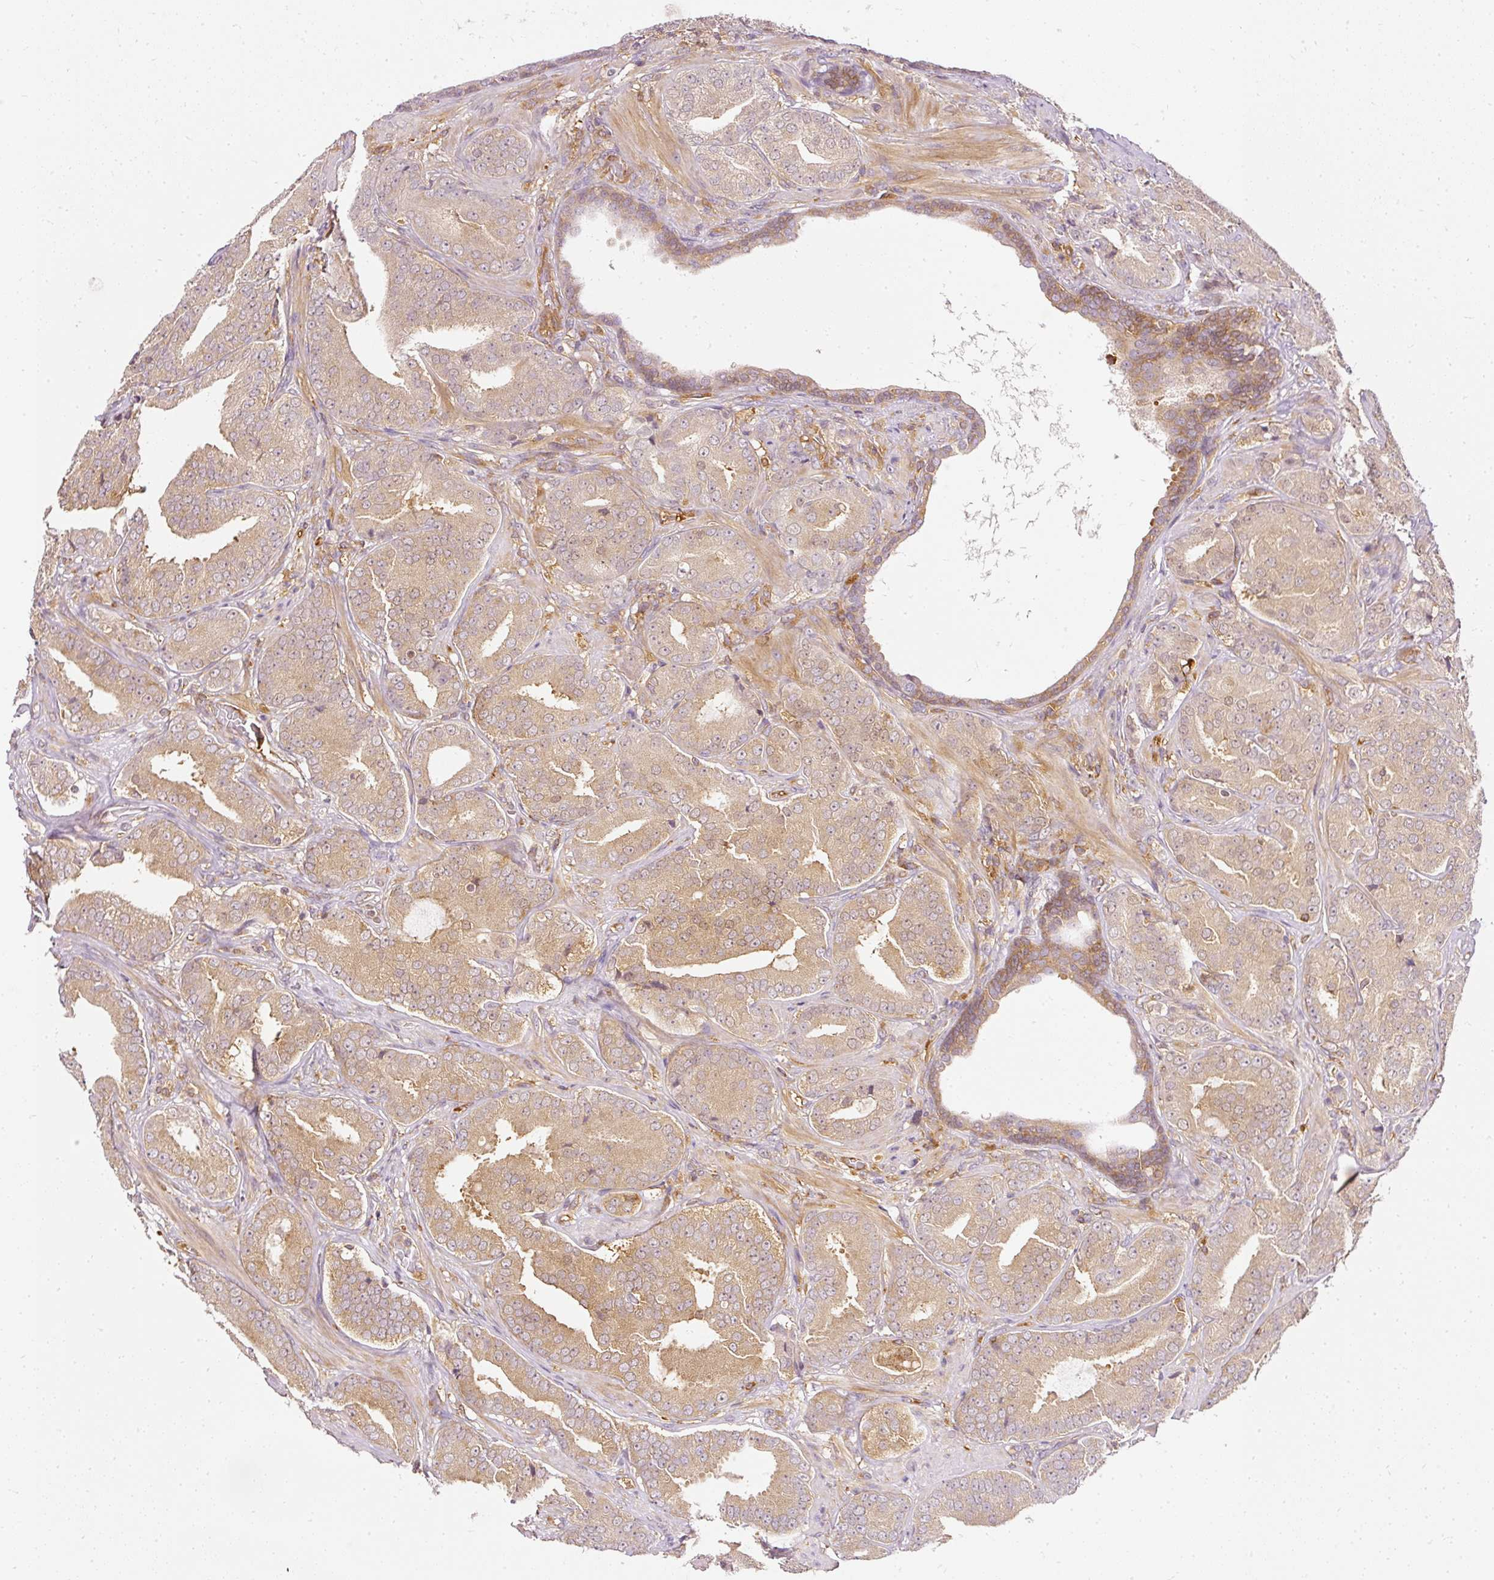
{"staining": {"intensity": "weak", "quantity": "25%-75%", "location": "cytoplasmic/membranous"}, "tissue": "prostate cancer", "cell_type": "Tumor cells", "image_type": "cancer", "snomed": [{"axis": "morphology", "description": "Adenocarcinoma, High grade"}, {"axis": "topography", "description": "Prostate"}], "caption": "Protein expression analysis of adenocarcinoma (high-grade) (prostate) displays weak cytoplasmic/membranous expression in about 25%-75% of tumor cells. (brown staining indicates protein expression, while blue staining denotes nuclei).", "gene": "ARMH3", "patient": {"sex": "male", "age": 63}}